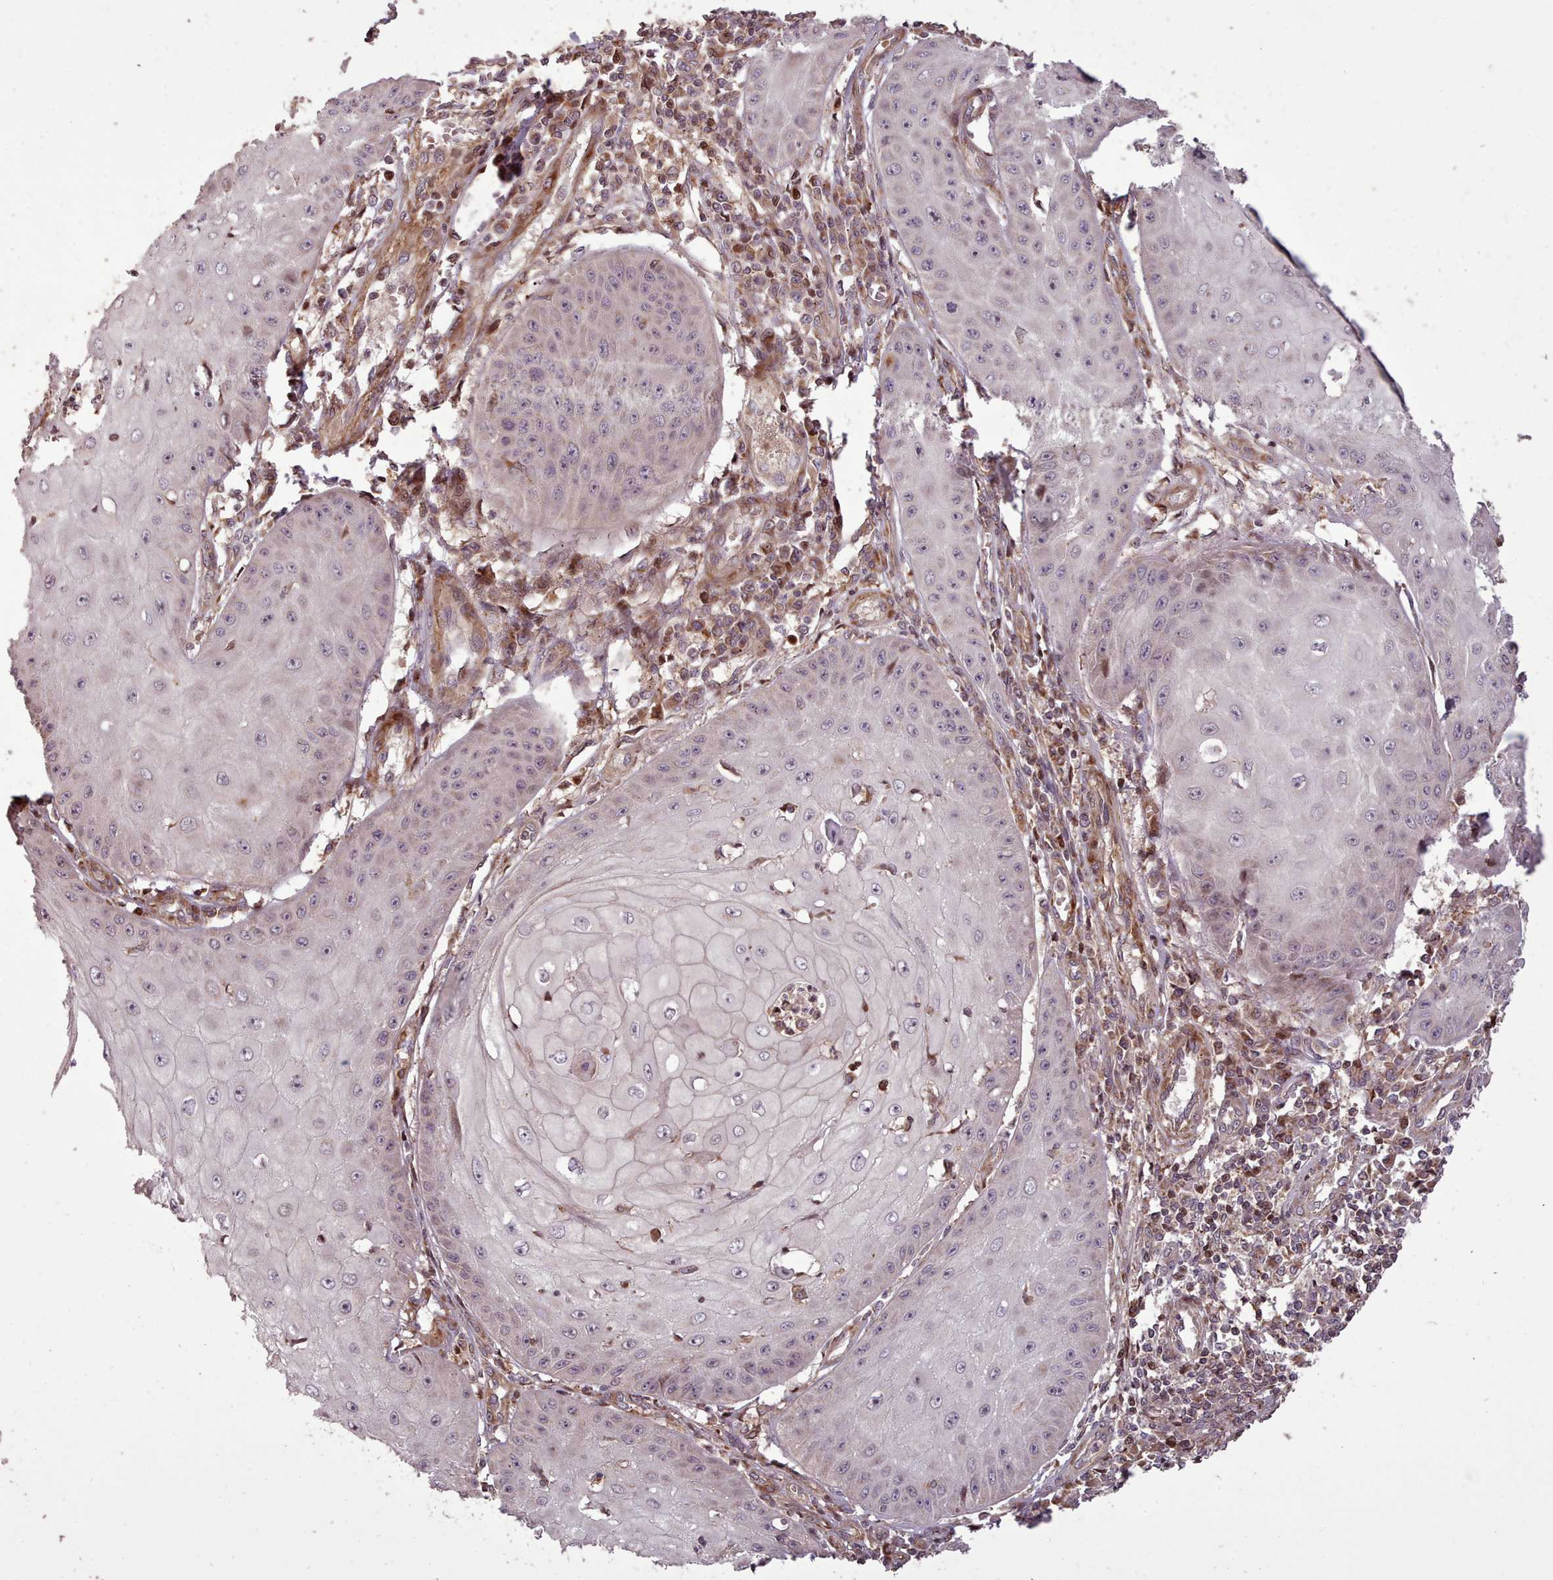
{"staining": {"intensity": "negative", "quantity": "none", "location": "none"}, "tissue": "skin cancer", "cell_type": "Tumor cells", "image_type": "cancer", "snomed": [{"axis": "morphology", "description": "Squamous cell carcinoma, NOS"}, {"axis": "topography", "description": "Skin"}], "caption": "Skin cancer stained for a protein using immunohistochemistry displays no staining tumor cells.", "gene": "NLRP7", "patient": {"sex": "male", "age": 70}}